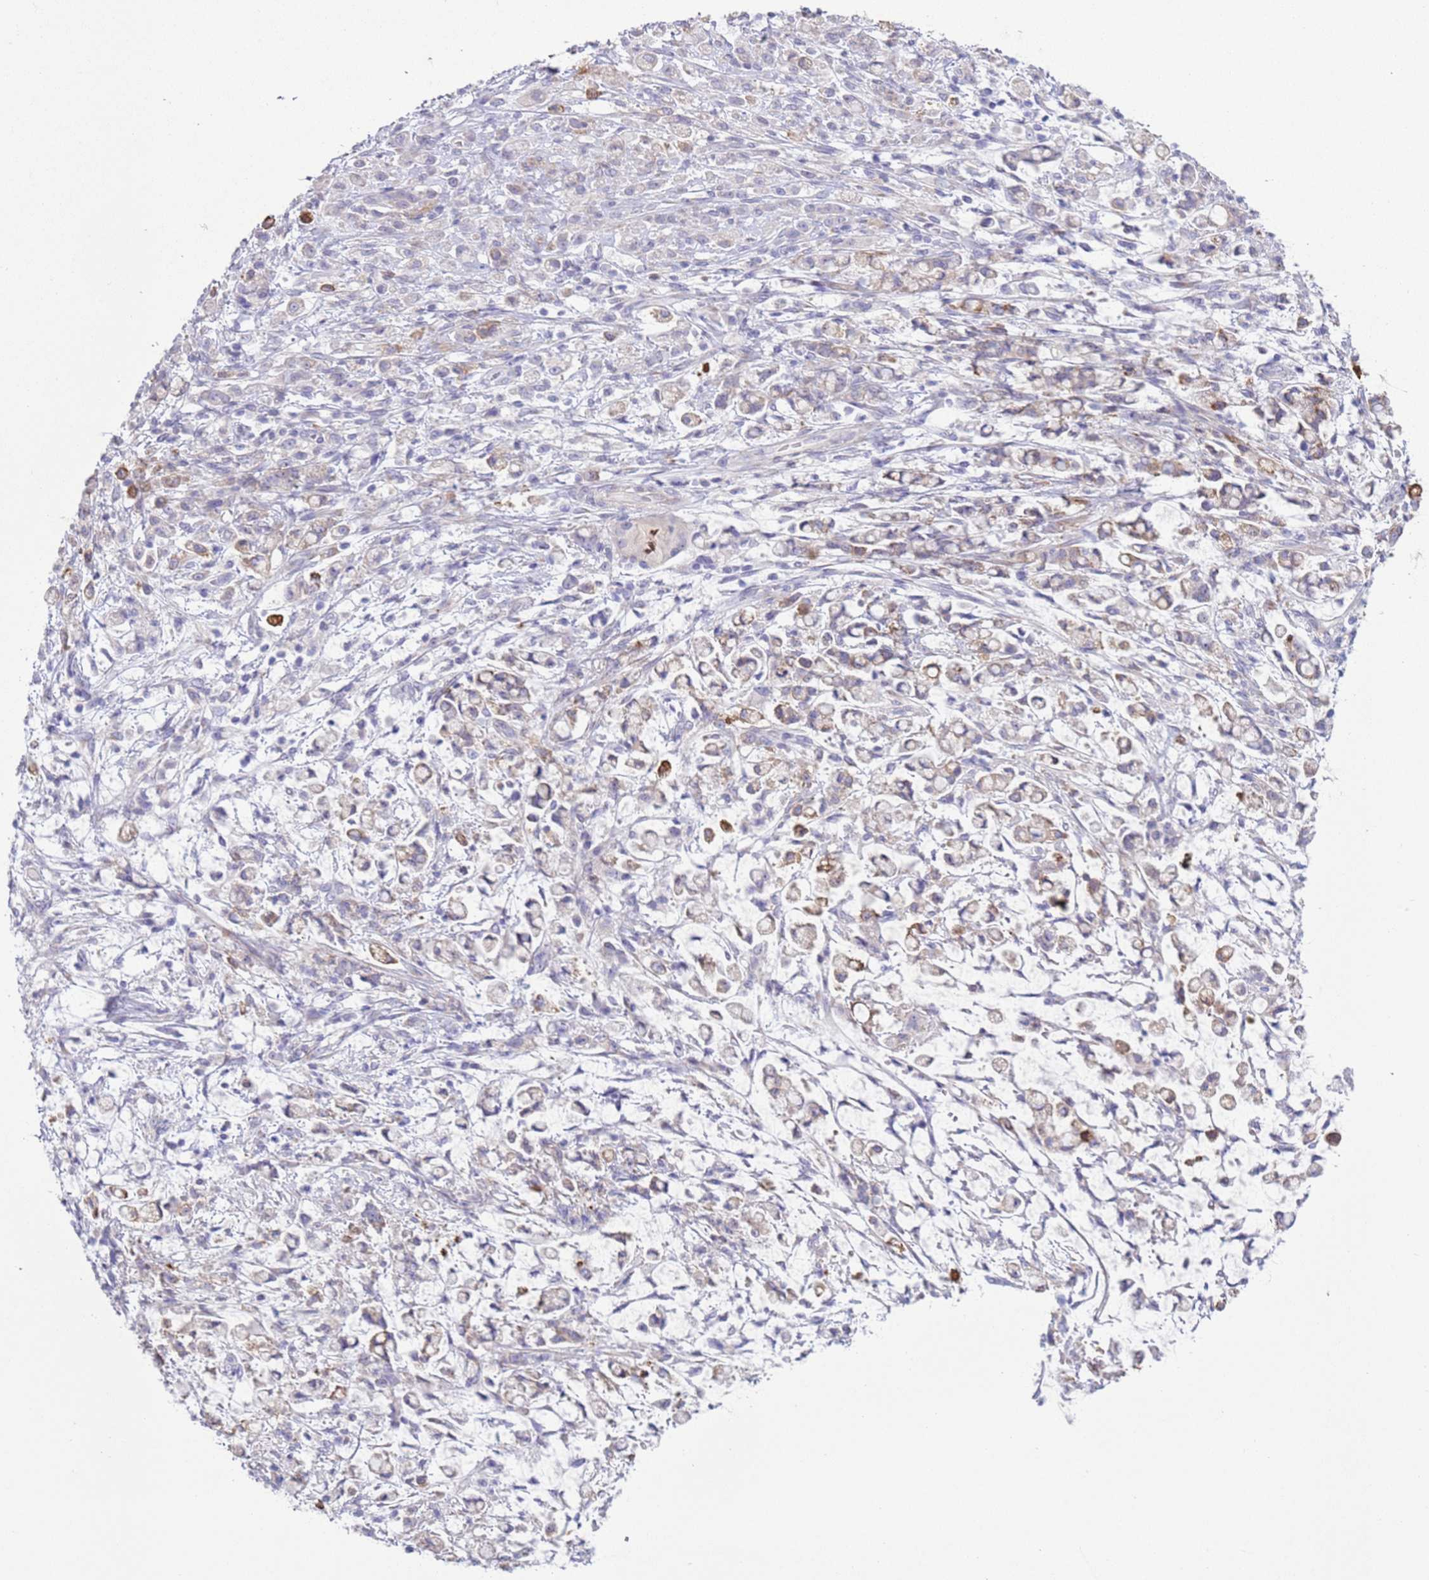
{"staining": {"intensity": "strong", "quantity": "<25%", "location": "cytoplasmic/membranous"}, "tissue": "stomach cancer", "cell_type": "Tumor cells", "image_type": "cancer", "snomed": [{"axis": "morphology", "description": "Adenocarcinoma, NOS"}, {"axis": "topography", "description": "Stomach"}], "caption": "Immunohistochemistry (DAB) staining of stomach adenocarcinoma shows strong cytoplasmic/membranous protein staining in approximately <25% of tumor cells.", "gene": "NPAP1", "patient": {"sex": "female", "age": 60}}